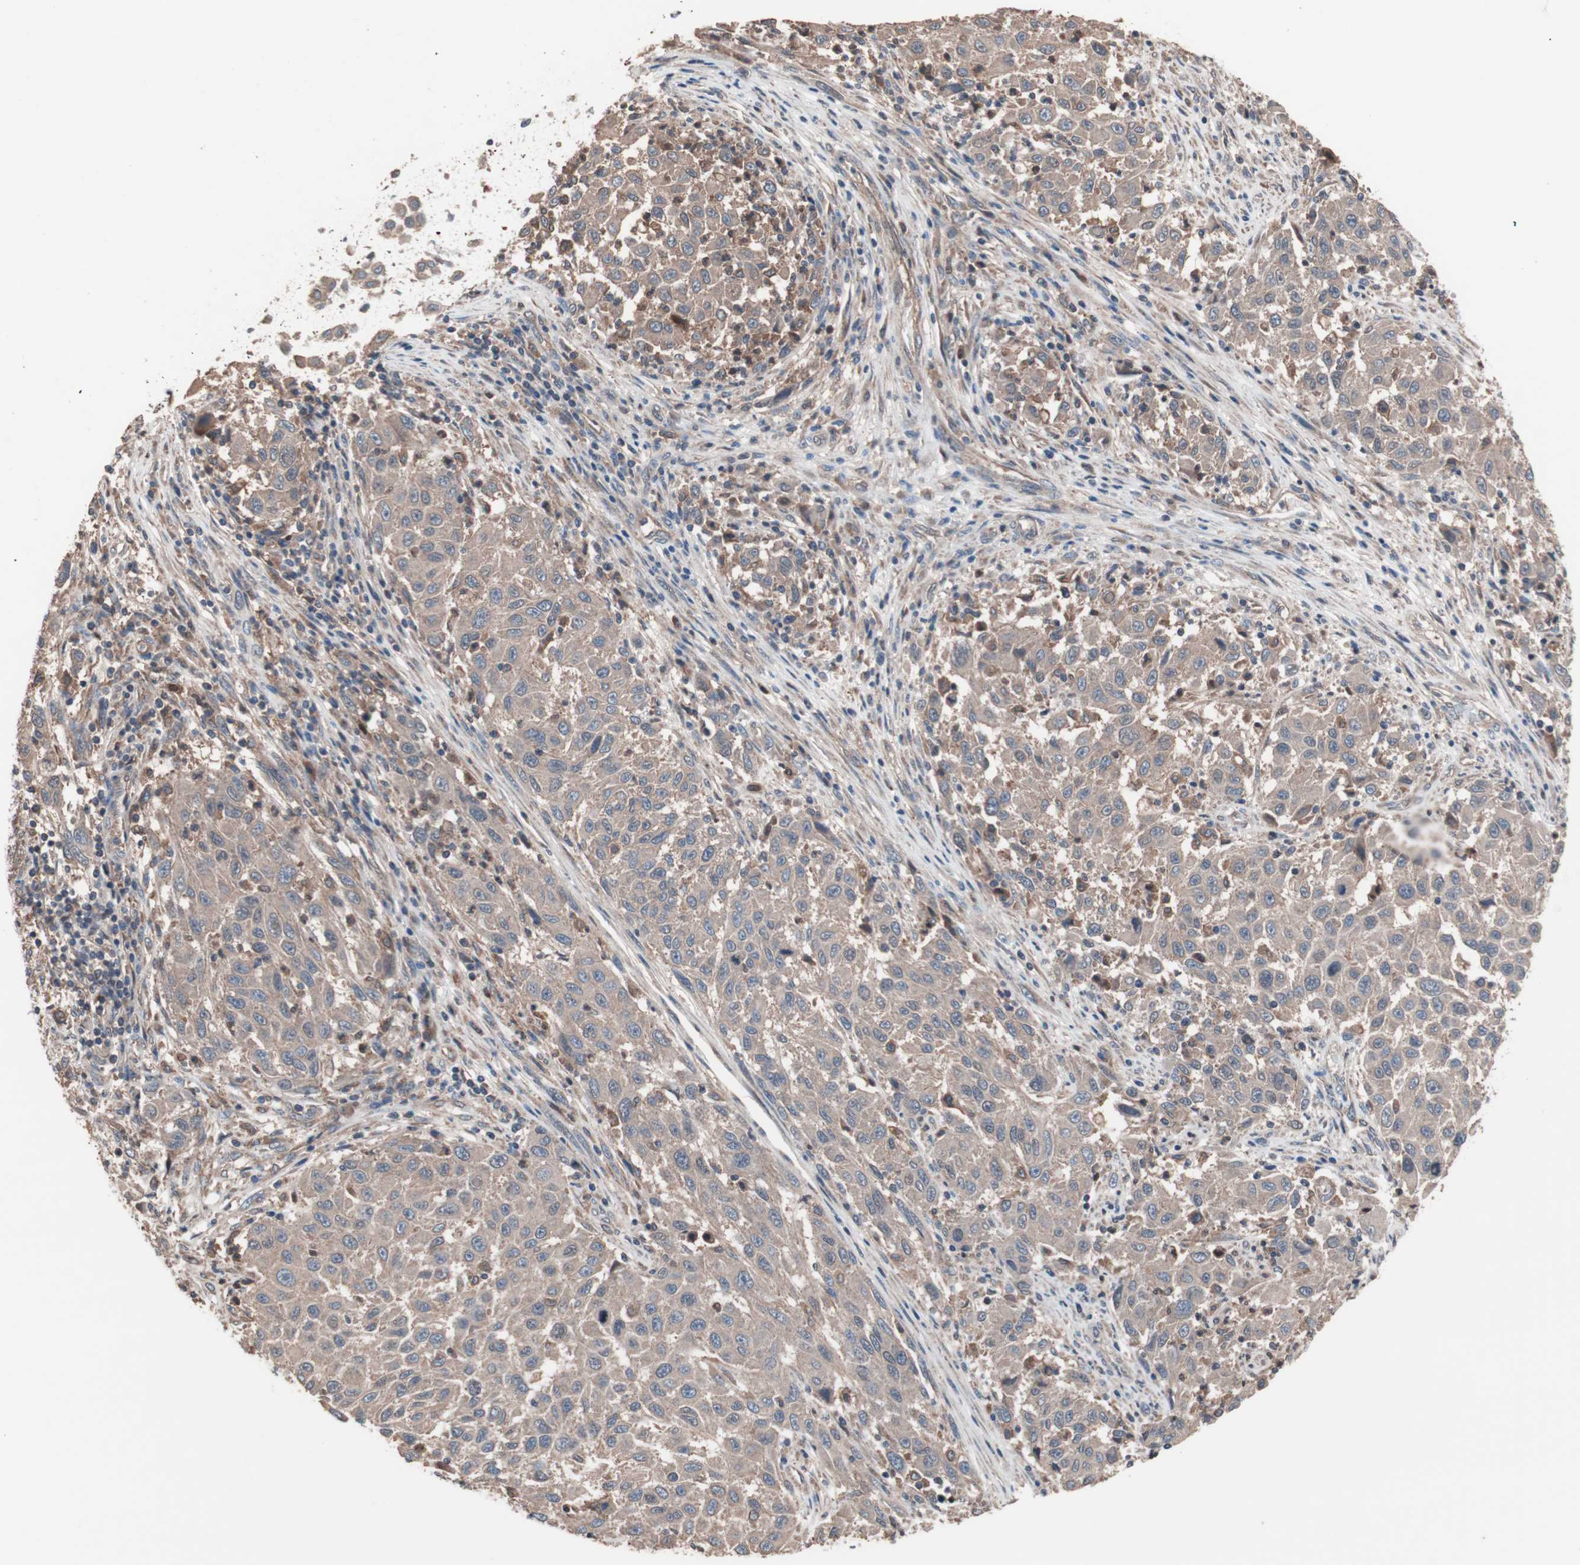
{"staining": {"intensity": "moderate", "quantity": ">75%", "location": "cytoplasmic/membranous"}, "tissue": "melanoma", "cell_type": "Tumor cells", "image_type": "cancer", "snomed": [{"axis": "morphology", "description": "Malignant melanoma, Metastatic site"}, {"axis": "topography", "description": "Lymph node"}], "caption": "Moderate cytoplasmic/membranous positivity for a protein is present in about >75% of tumor cells of malignant melanoma (metastatic site) using IHC.", "gene": "ATG7", "patient": {"sex": "male", "age": 61}}